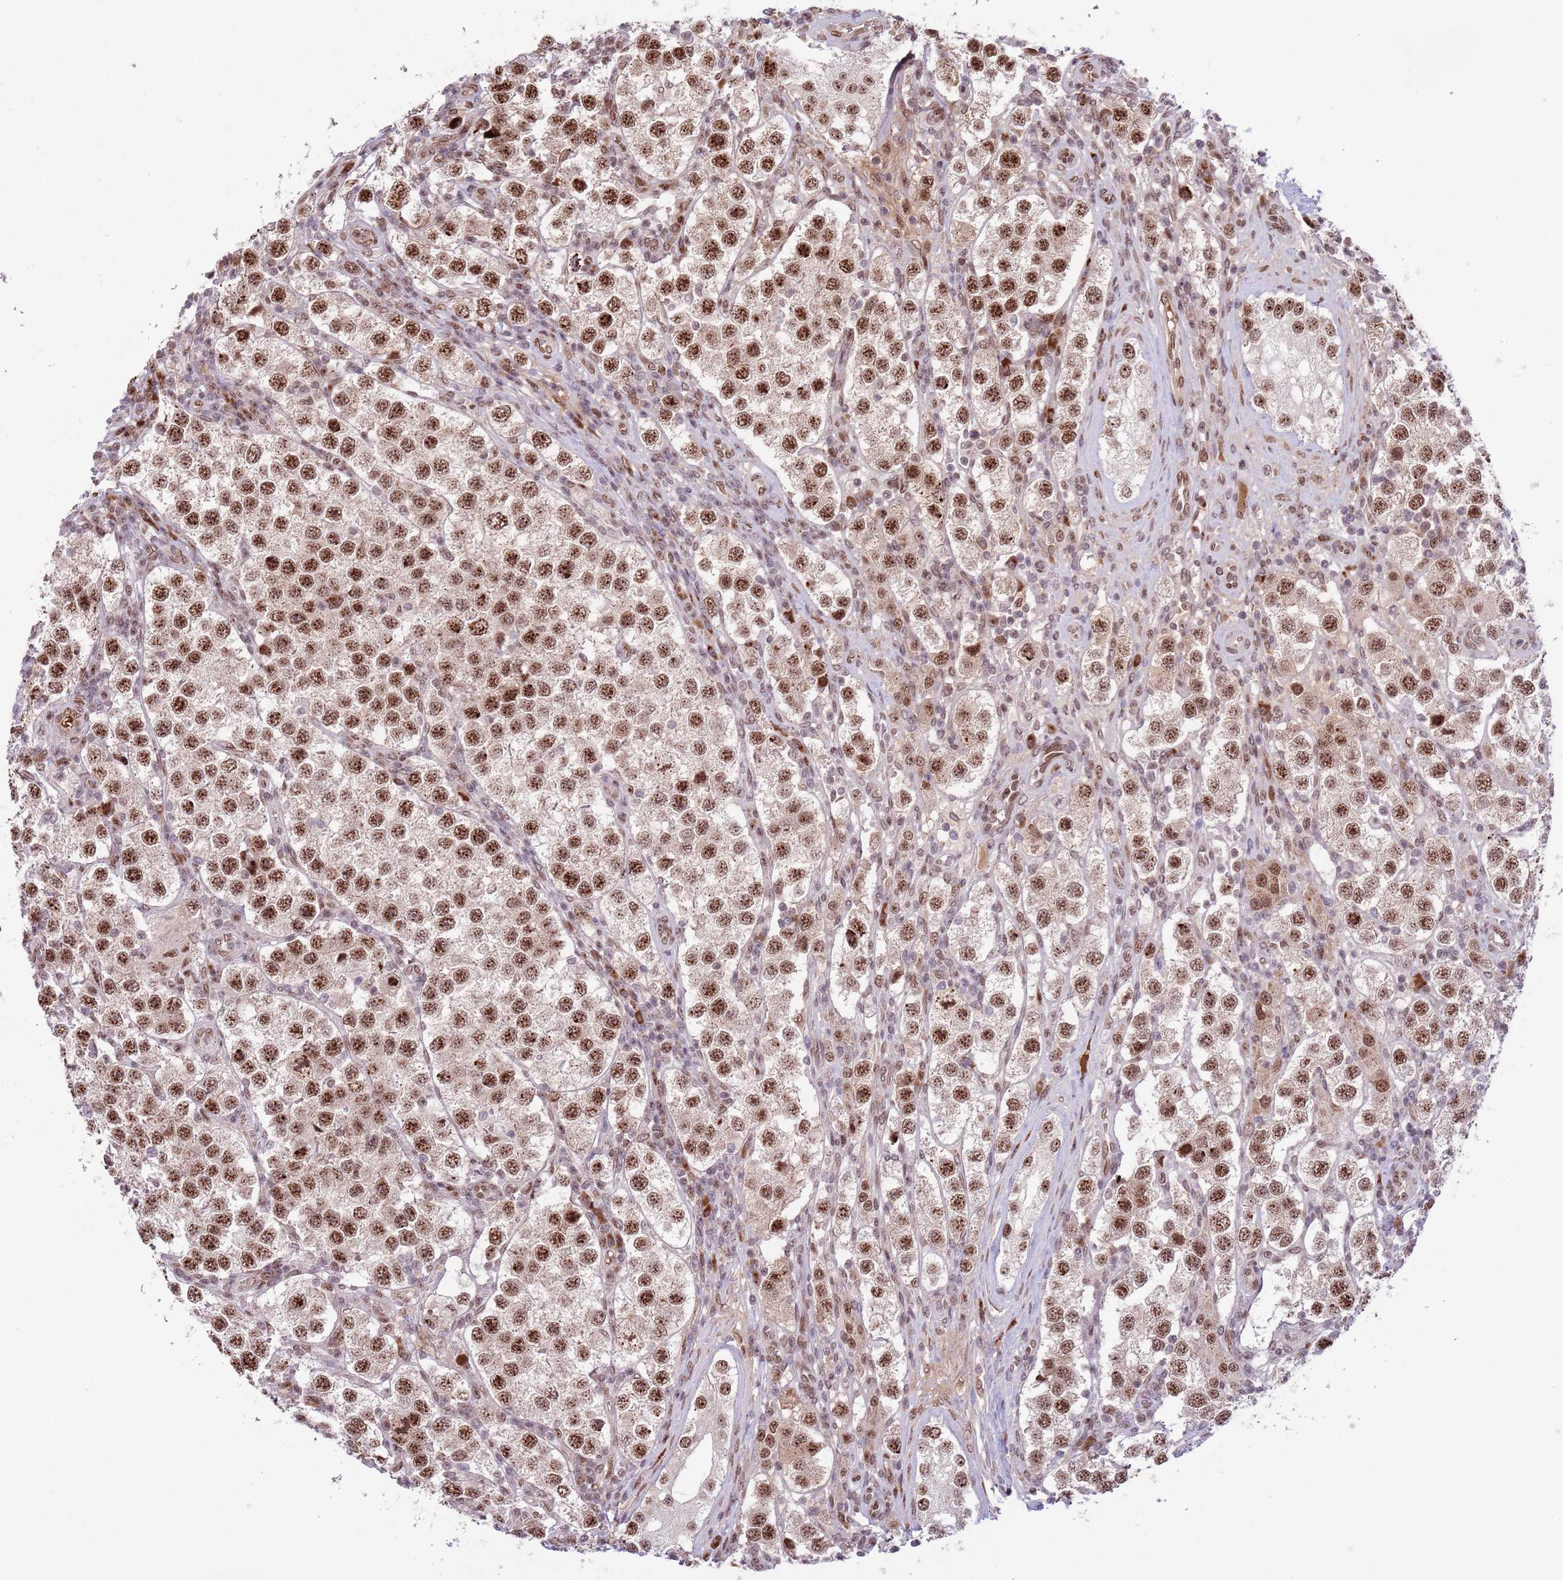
{"staining": {"intensity": "strong", "quantity": ">75%", "location": "nuclear"}, "tissue": "testis cancer", "cell_type": "Tumor cells", "image_type": "cancer", "snomed": [{"axis": "morphology", "description": "Seminoma, NOS"}, {"axis": "topography", "description": "Testis"}], "caption": "This photomicrograph reveals IHC staining of testis seminoma, with high strong nuclear staining in approximately >75% of tumor cells.", "gene": "SIPA1L3", "patient": {"sex": "male", "age": 37}}